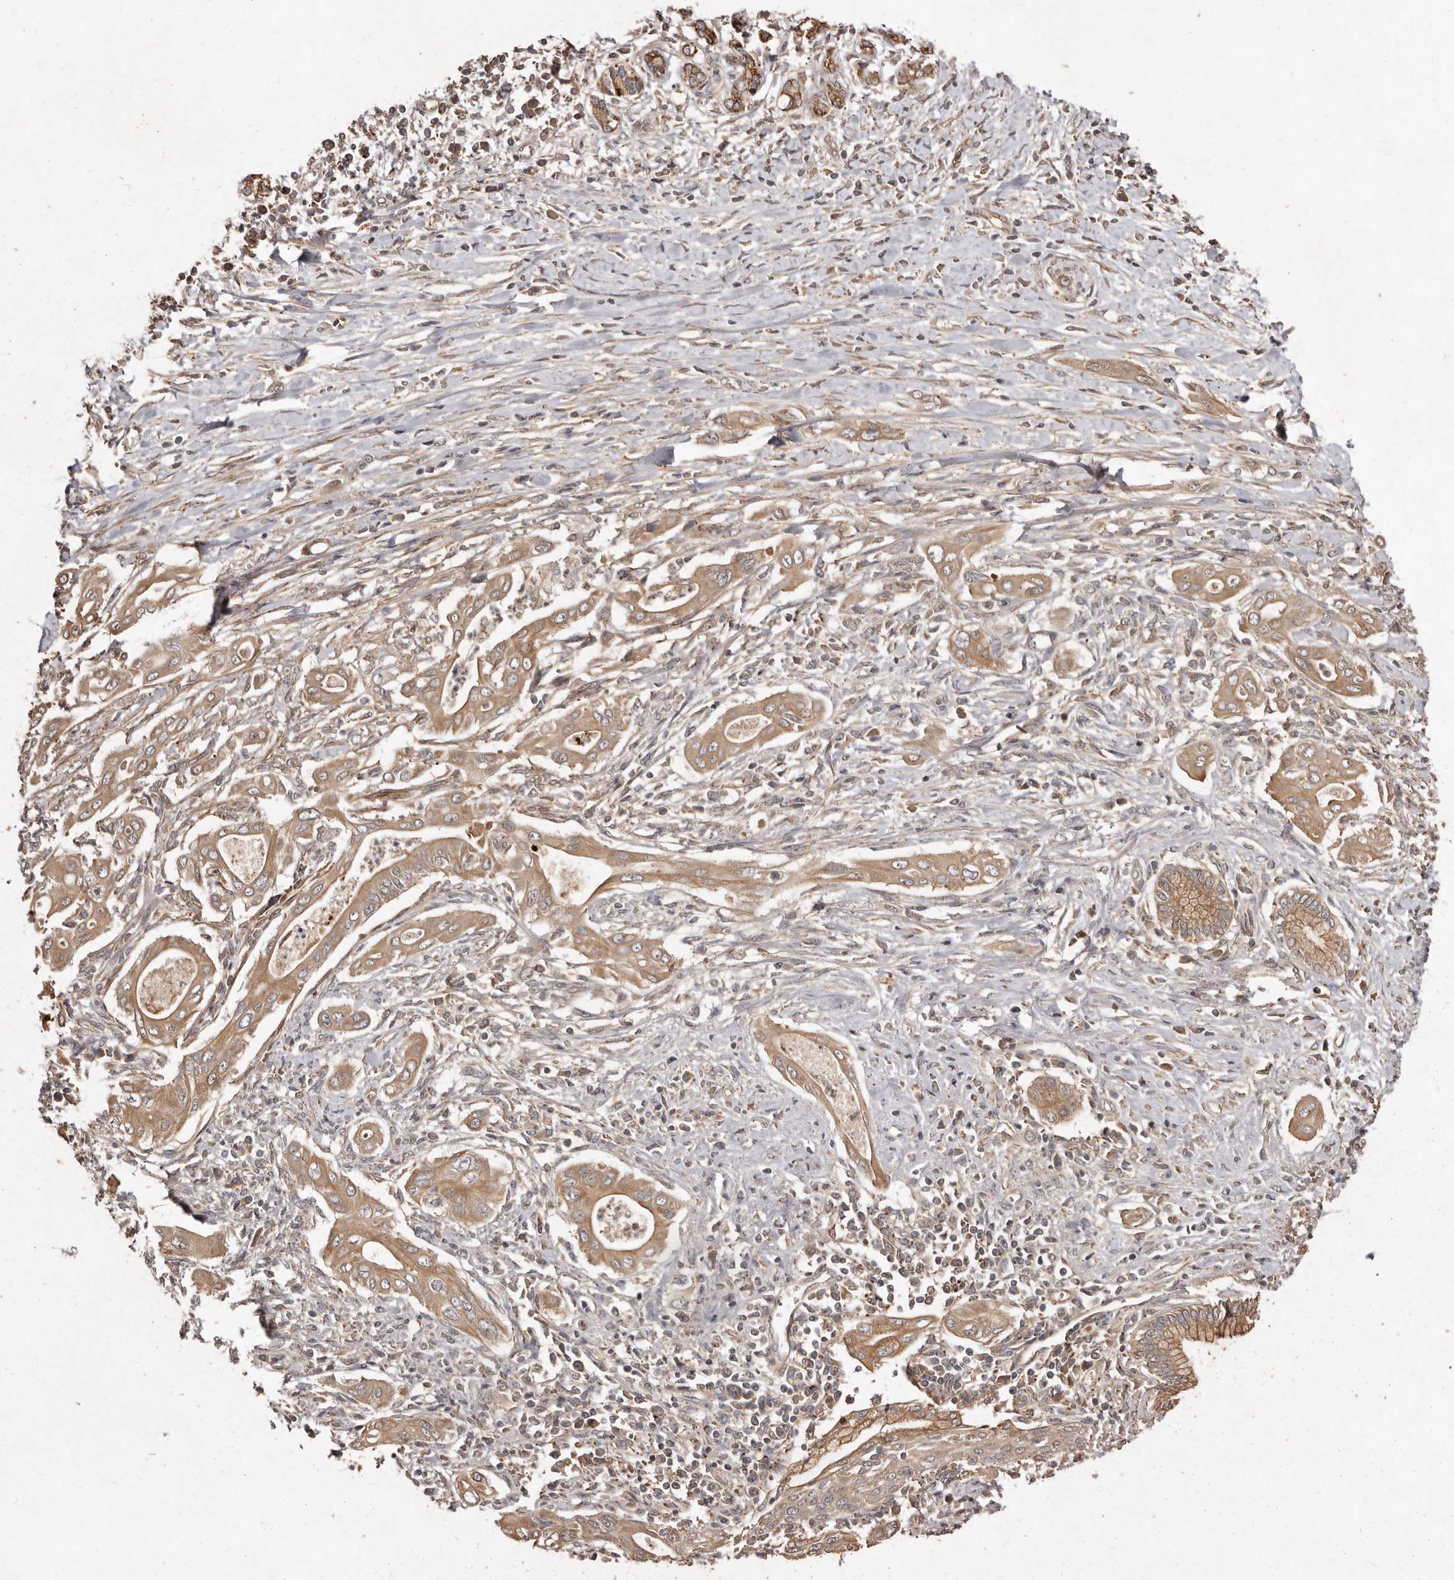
{"staining": {"intensity": "moderate", "quantity": ">75%", "location": "cytoplasmic/membranous"}, "tissue": "pancreatic cancer", "cell_type": "Tumor cells", "image_type": "cancer", "snomed": [{"axis": "morphology", "description": "Adenocarcinoma, NOS"}, {"axis": "topography", "description": "Pancreas"}], "caption": "Protein analysis of pancreatic cancer (adenocarcinoma) tissue exhibits moderate cytoplasmic/membranous expression in approximately >75% of tumor cells. The protein is stained brown, and the nuclei are stained in blue (DAB IHC with brightfield microscopy, high magnification).", "gene": "SEMA3A", "patient": {"sex": "male", "age": 58}}